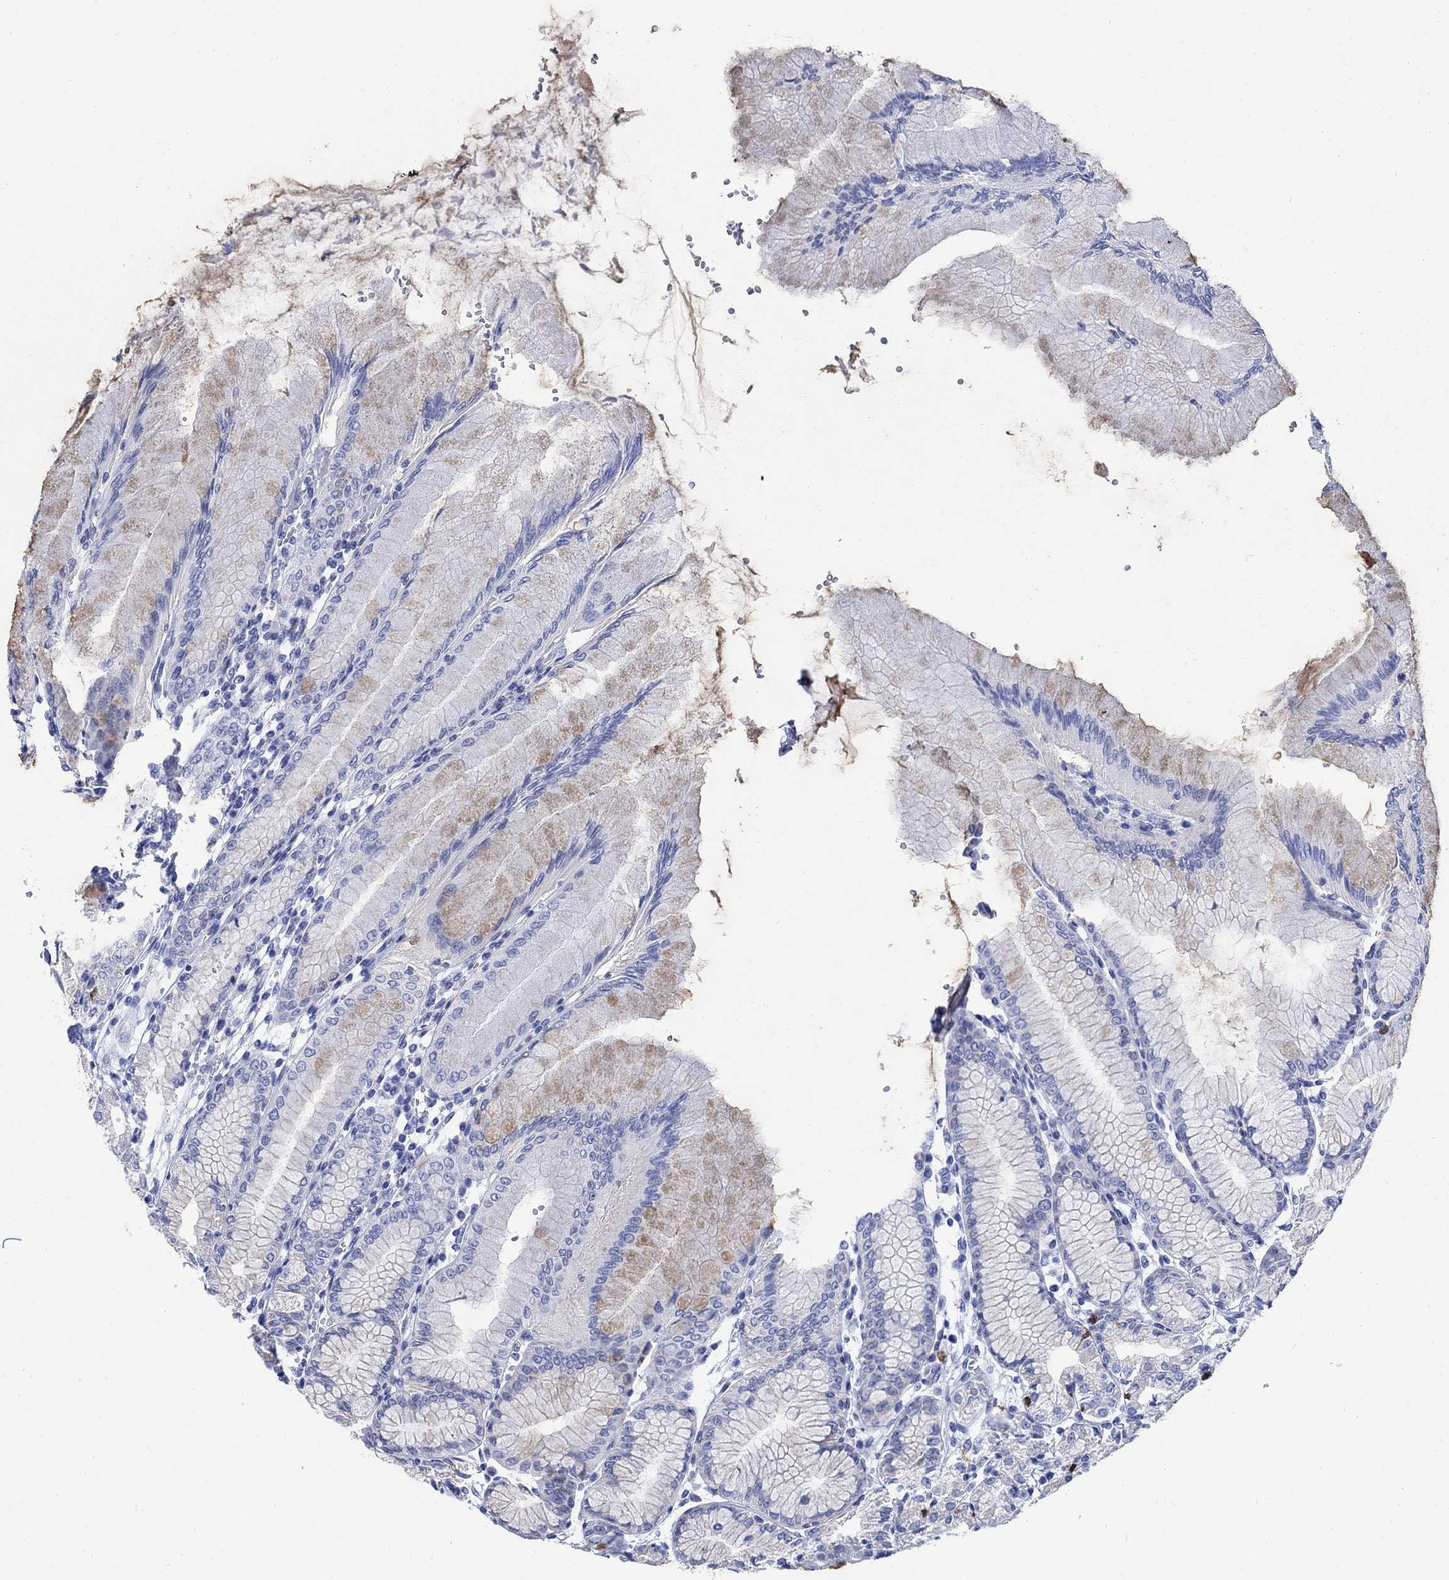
{"staining": {"intensity": "moderate", "quantity": "<25%", "location": "cytoplasmic/membranous"}, "tissue": "stomach", "cell_type": "Glandular cells", "image_type": "normal", "snomed": [{"axis": "morphology", "description": "Normal tissue, NOS"}, {"axis": "topography", "description": "Skeletal muscle"}, {"axis": "topography", "description": "Stomach"}], "caption": "A histopathology image of human stomach stained for a protein shows moderate cytoplasmic/membranous brown staining in glandular cells. Nuclei are stained in blue.", "gene": "CPLX1", "patient": {"sex": "female", "age": 57}}